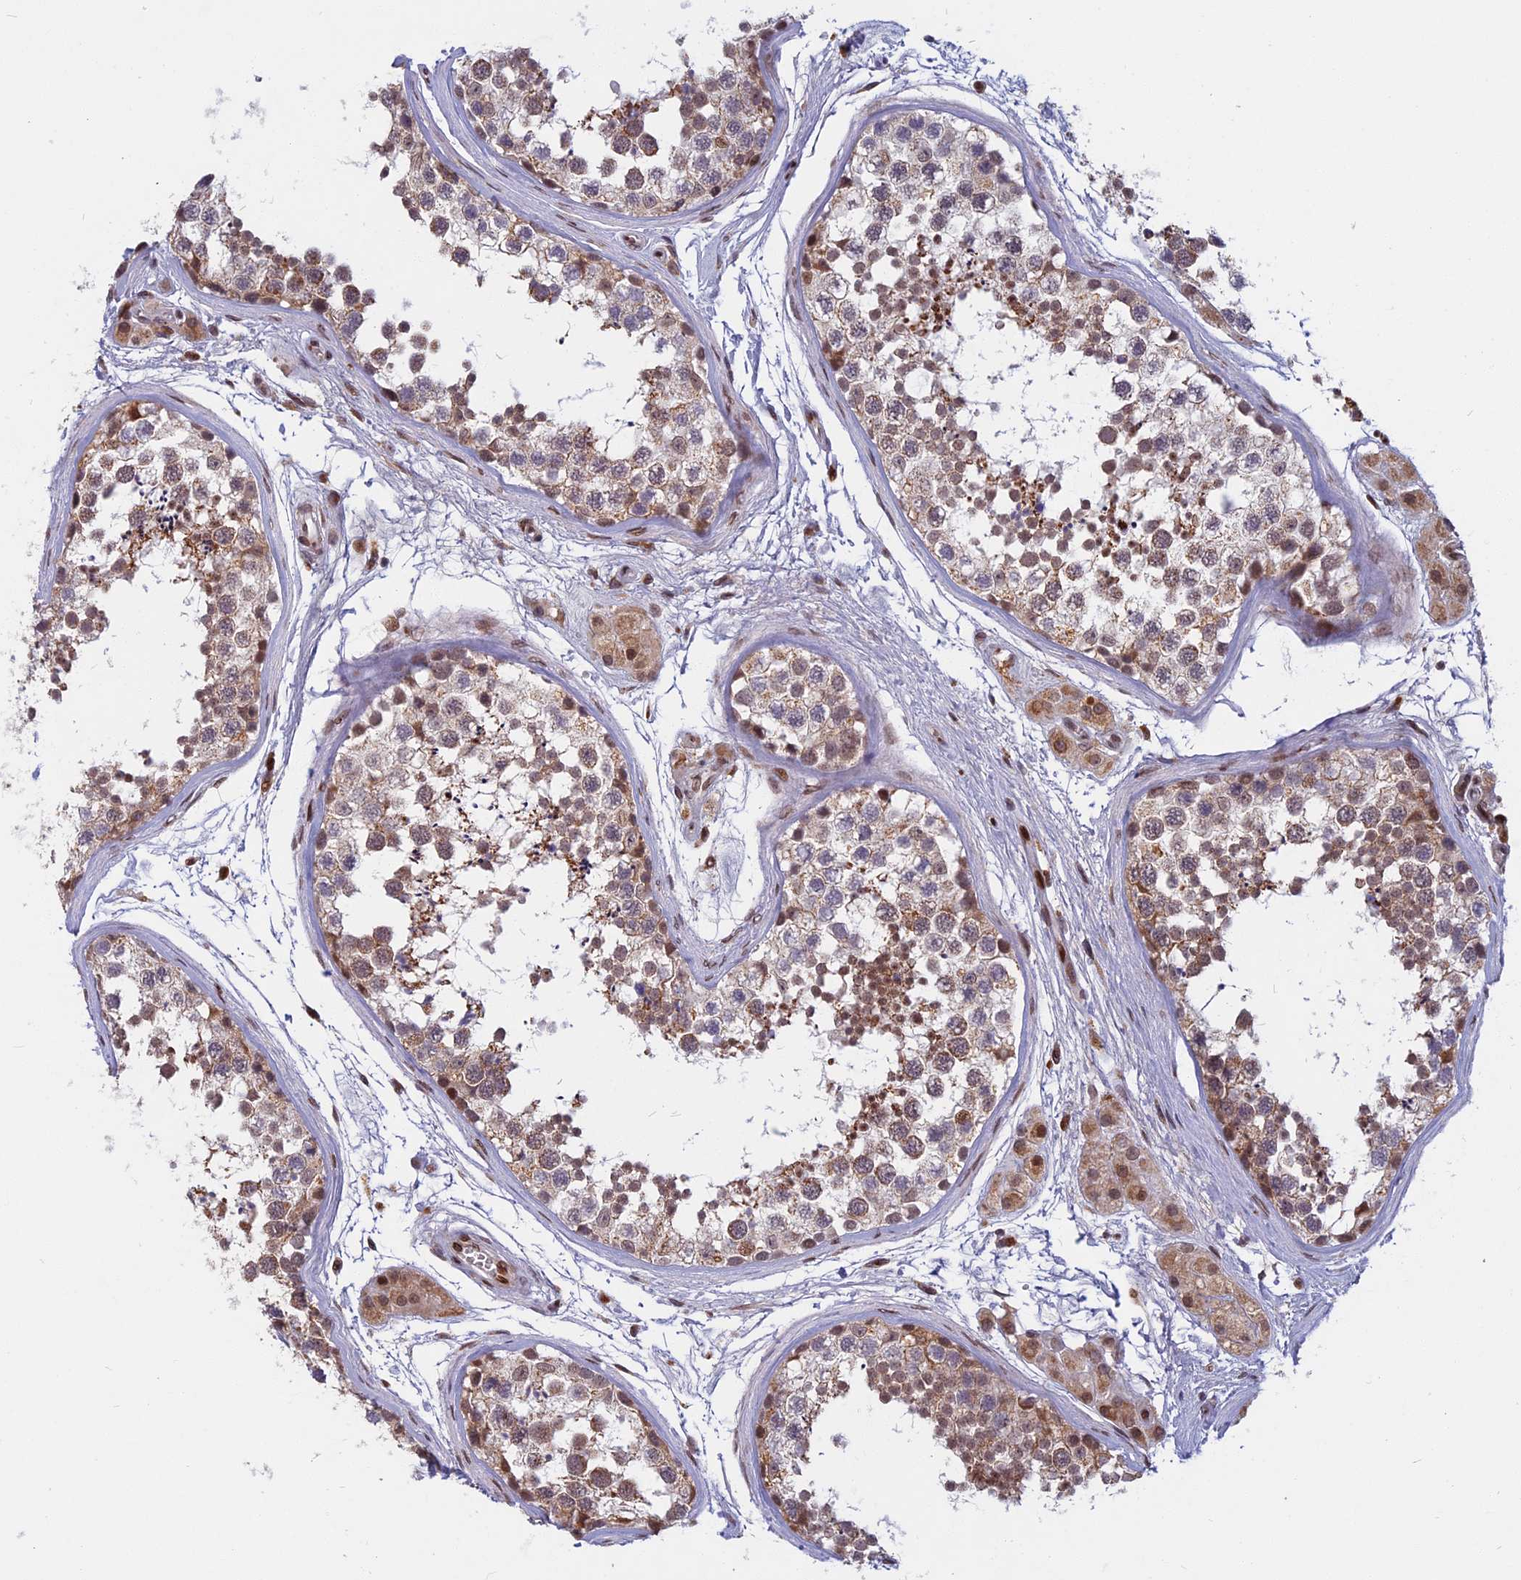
{"staining": {"intensity": "moderate", "quantity": "25%-75%", "location": "nuclear"}, "tissue": "testis", "cell_type": "Cells in seminiferous ducts", "image_type": "normal", "snomed": [{"axis": "morphology", "description": "Normal tissue, NOS"}, {"axis": "topography", "description": "Testis"}], "caption": "A micrograph of testis stained for a protein demonstrates moderate nuclear brown staining in cells in seminiferous ducts.", "gene": "CDC7", "patient": {"sex": "male", "age": 56}}